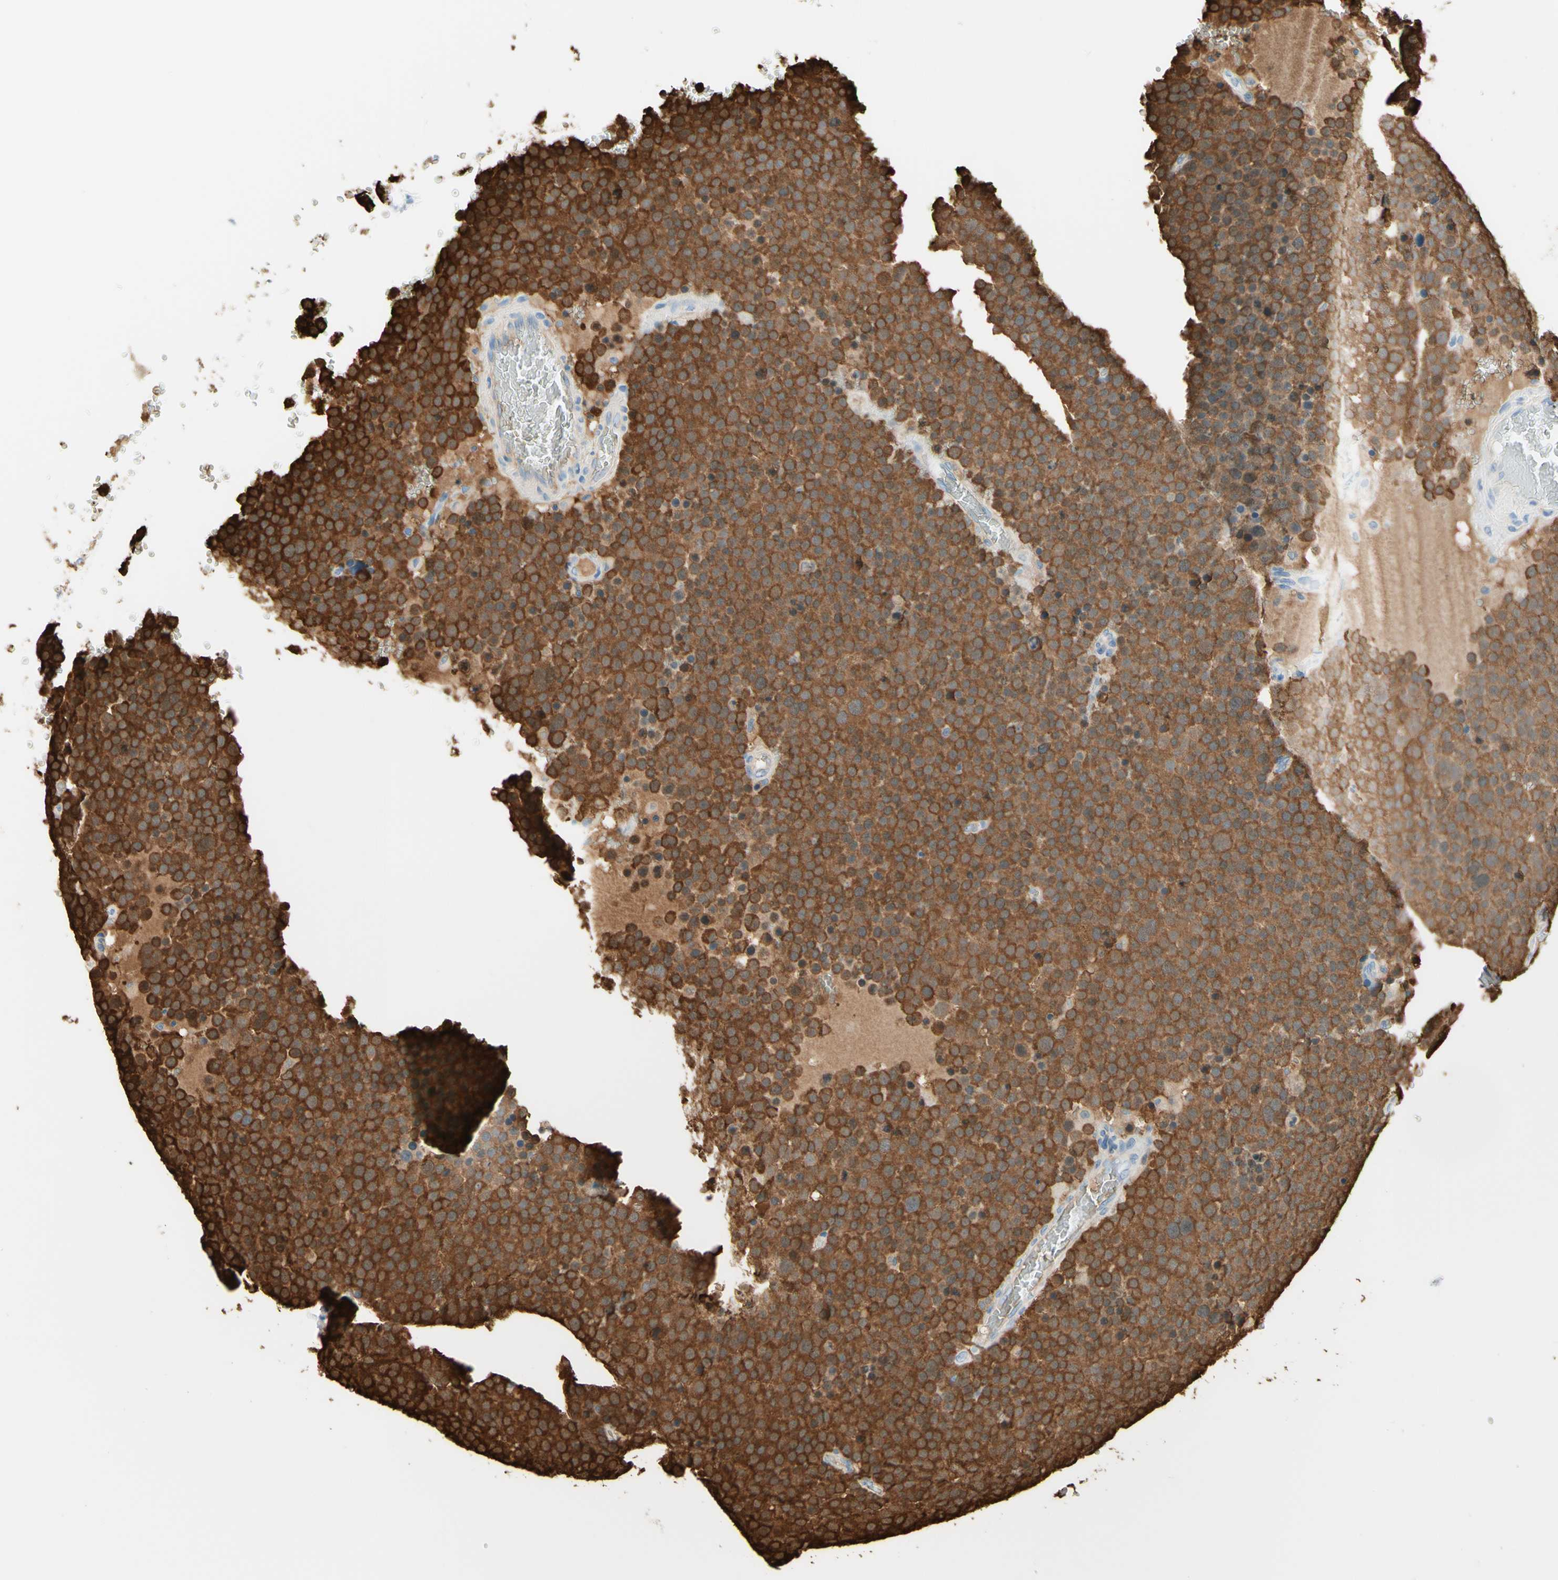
{"staining": {"intensity": "strong", "quantity": ">75%", "location": "none"}, "tissue": "testis cancer", "cell_type": "Tumor cells", "image_type": "cancer", "snomed": [{"axis": "morphology", "description": "Seminoma, NOS"}, {"axis": "topography", "description": "Testis"}], "caption": "Strong None positivity for a protein is identified in approximately >75% of tumor cells of testis cancer (seminoma) using IHC.", "gene": "TMEM132D", "patient": {"sex": "male", "age": 71}}